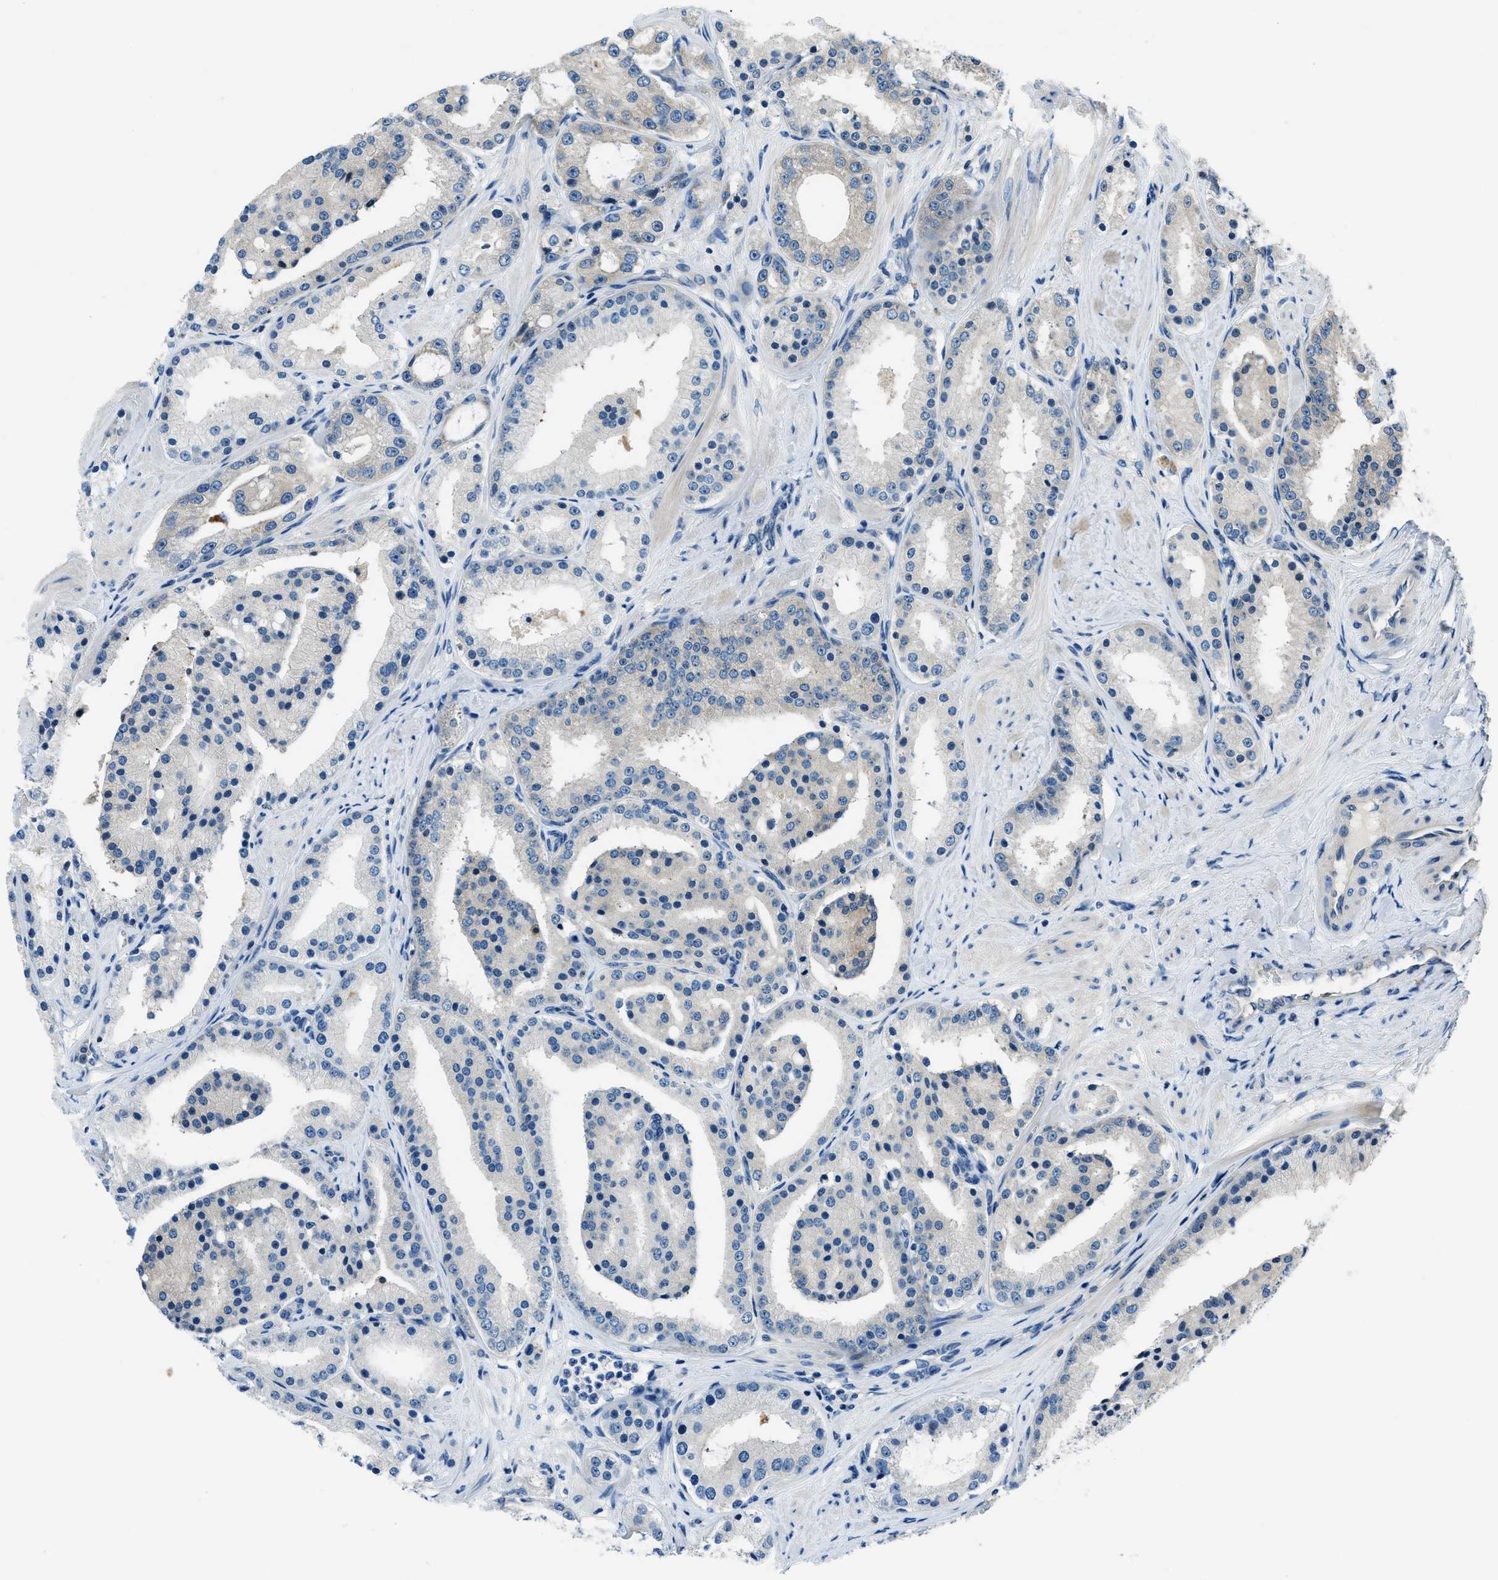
{"staining": {"intensity": "negative", "quantity": "none", "location": "none"}, "tissue": "prostate cancer", "cell_type": "Tumor cells", "image_type": "cancer", "snomed": [{"axis": "morphology", "description": "Adenocarcinoma, Low grade"}, {"axis": "topography", "description": "Prostate"}], "caption": "DAB immunohistochemical staining of human prostate cancer (low-grade adenocarcinoma) reveals no significant staining in tumor cells.", "gene": "ARFGAP2", "patient": {"sex": "male", "age": 63}}